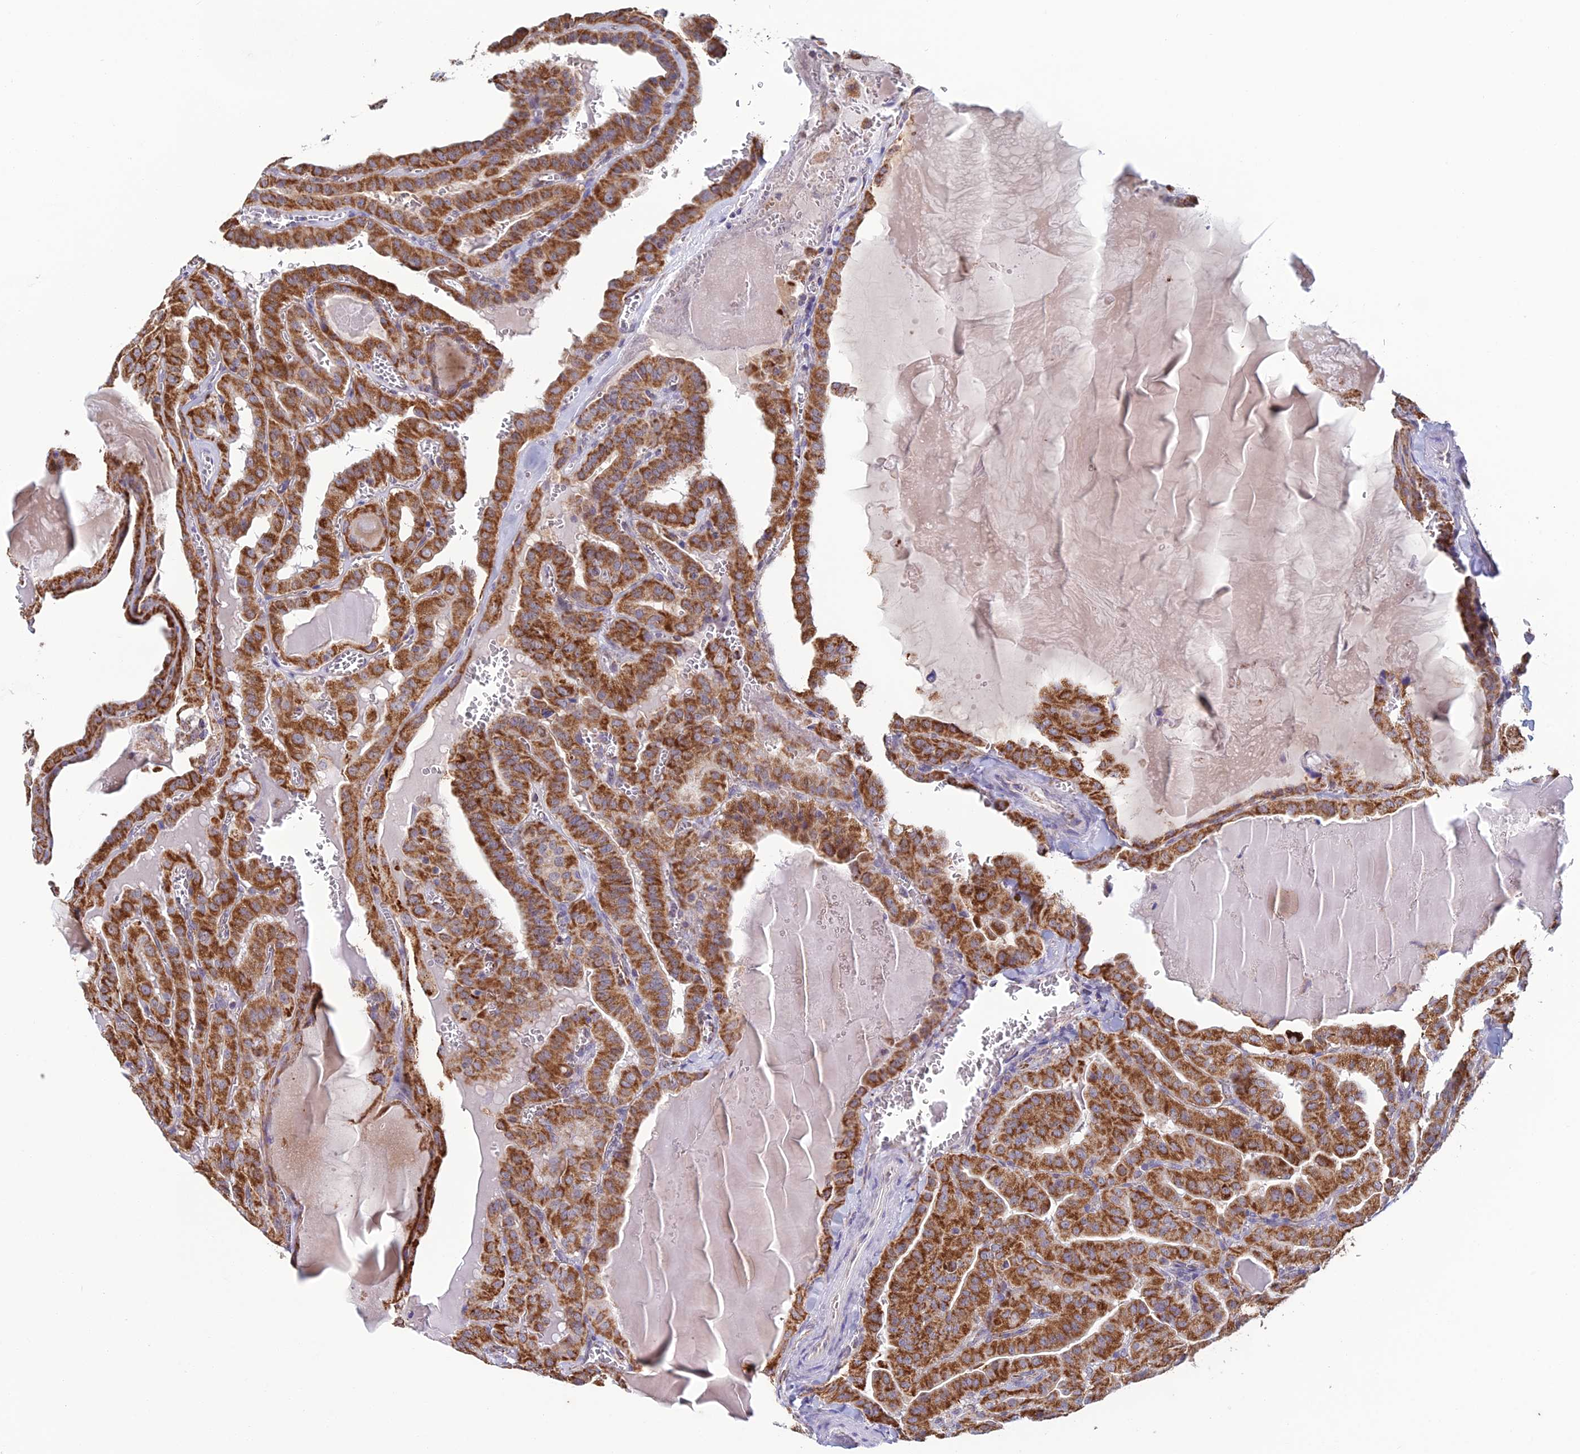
{"staining": {"intensity": "strong", "quantity": ">75%", "location": "cytoplasmic/membranous"}, "tissue": "thyroid cancer", "cell_type": "Tumor cells", "image_type": "cancer", "snomed": [{"axis": "morphology", "description": "Papillary adenocarcinoma, NOS"}, {"axis": "topography", "description": "Thyroid gland"}], "caption": "A histopathology image of human thyroid papillary adenocarcinoma stained for a protein exhibits strong cytoplasmic/membranous brown staining in tumor cells. Using DAB (3,3'-diaminobenzidine) (brown) and hematoxylin (blue) stains, captured at high magnification using brightfield microscopy.", "gene": "ZNG1B", "patient": {"sex": "male", "age": 52}}